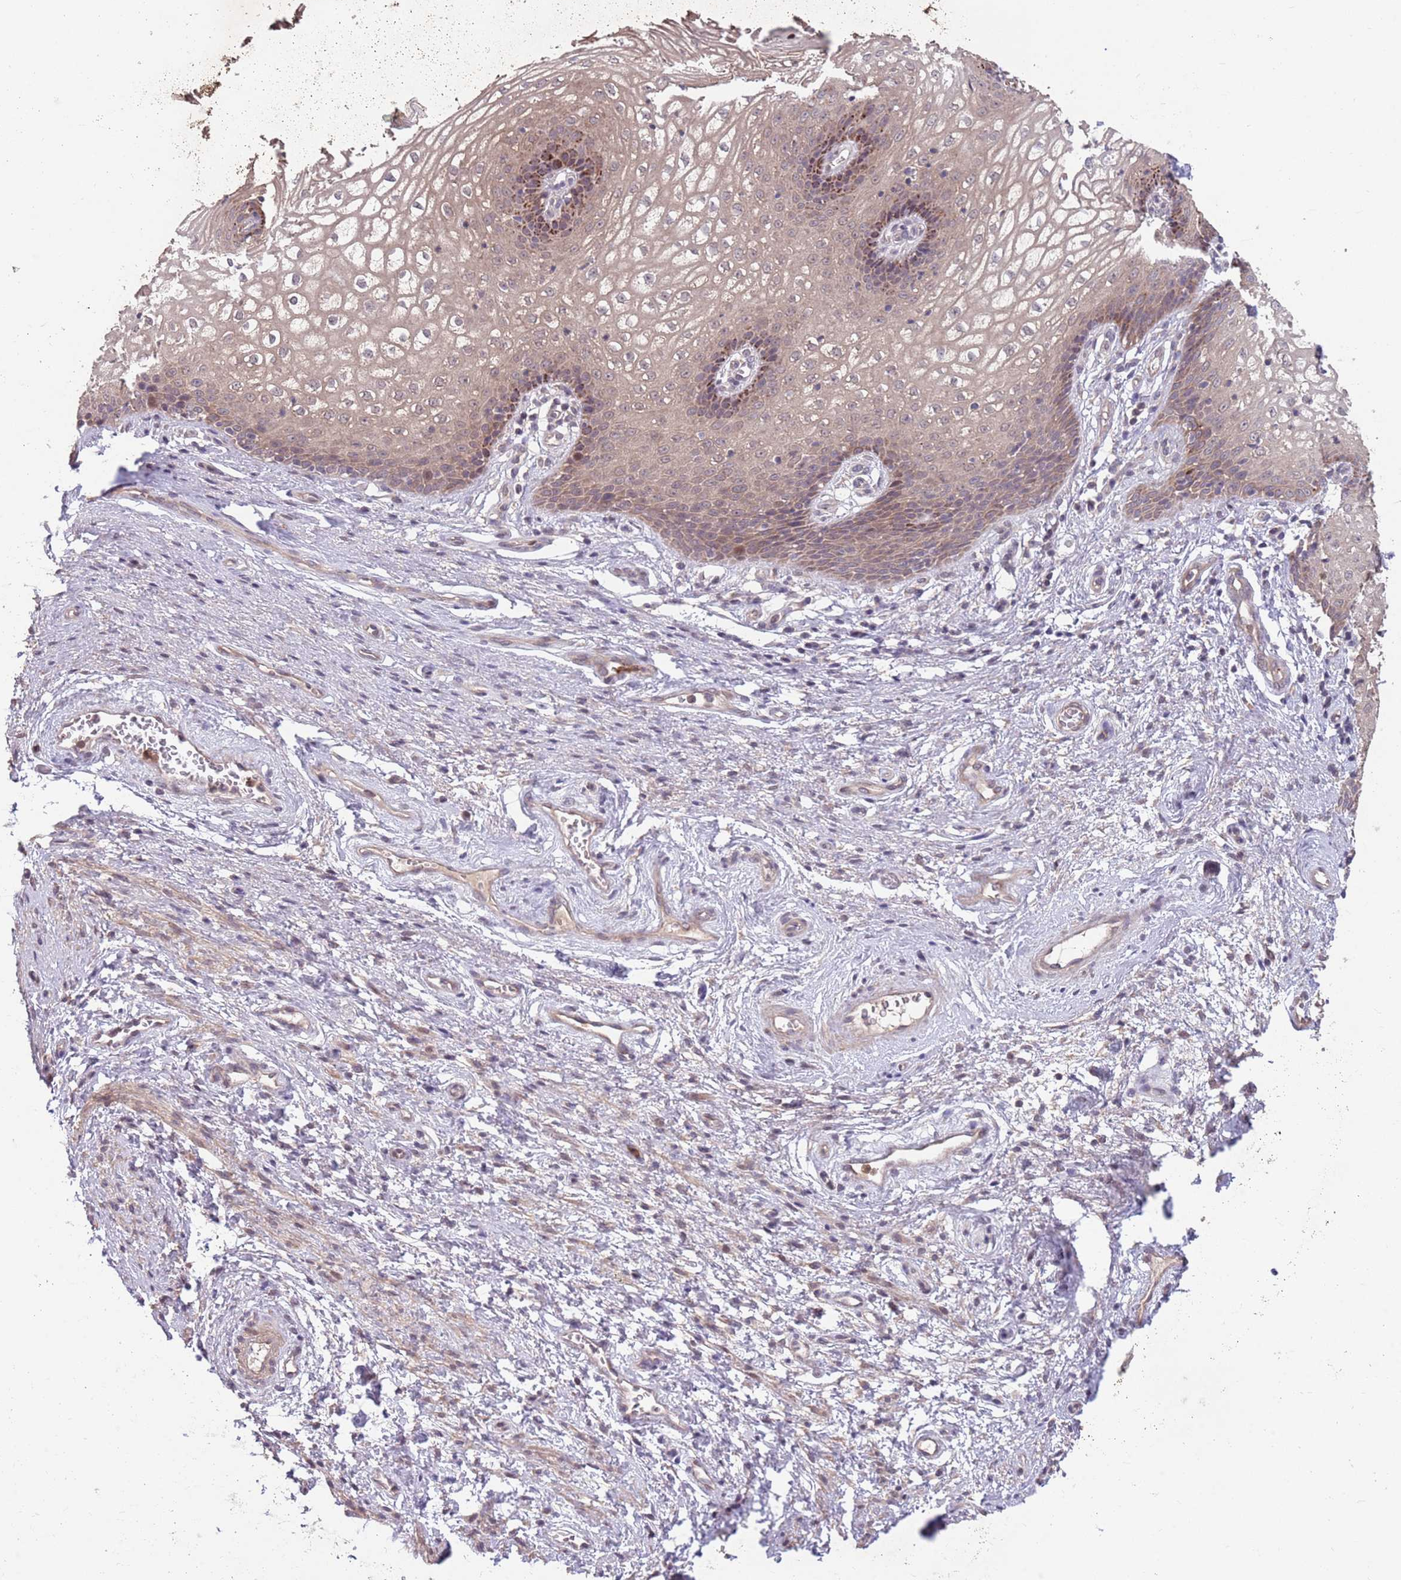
{"staining": {"intensity": "moderate", "quantity": ">75%", "location": "cytoplasmic/membranous"}, "tissue": "vagina", "cell_type": "Squamous epithelial cells", "image_type": "normal", "snomed": [{"axis": "morphology", "description": "Normal tissue, NOS"}, {"axis": "topography", "description": "Vagina"}], "caption": "High-magnification brightfield microscopy of unremarkable vagina stained with DAB (brown) and counterstained with hematoxylin (blue). squamous epithelial cells exhibit moderate cytoplasmic/membranous positivity is appreciated in about>75% of cells.", "gene": "MEI1", "patient": {"sex": "female", "age": 34}}